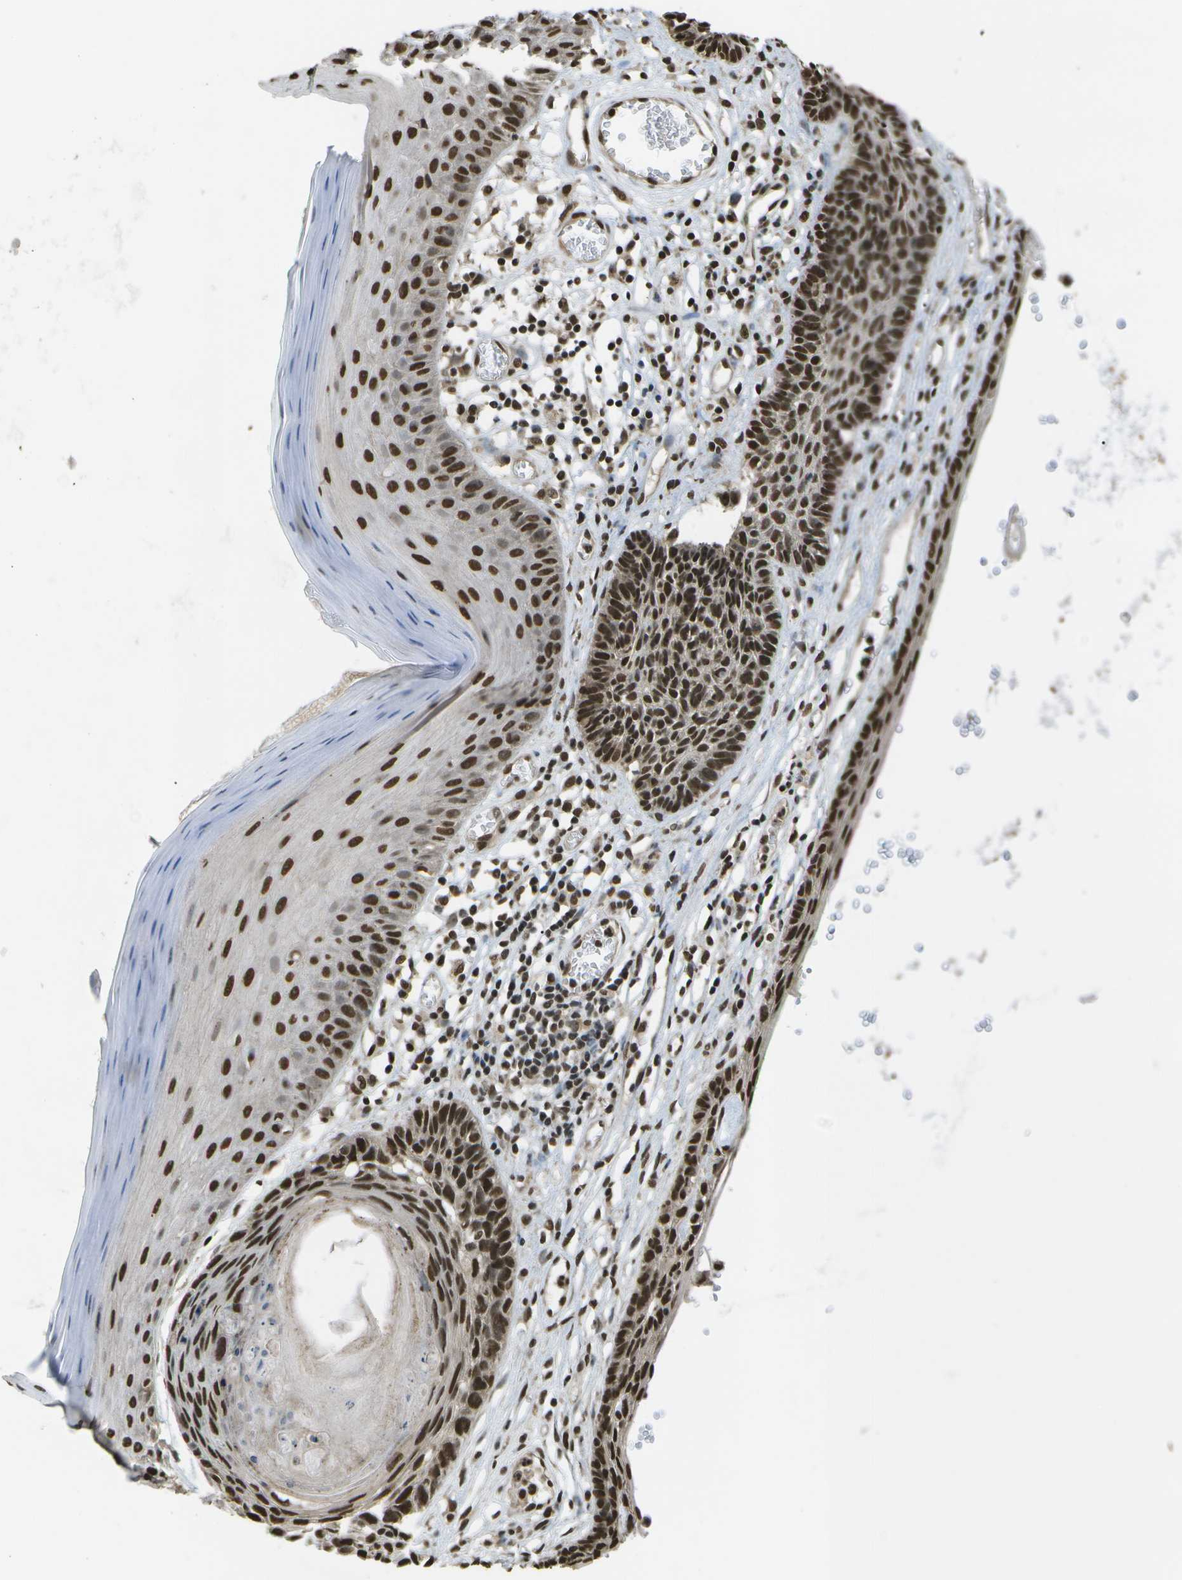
{"staining": {"intensity": "strong", "quantity": ">75%", "location": "nuclear"}, "tissue": "skin cancer", "cell_type": "Tumor cells", "image_type": "cancer", "snomed": [{"axis": "morphology", "description": "Basal cell carcinoma"}, {"axis": "topography", "description": "Skin"}], "caption": "There is high levels of strong nuclear expression in tumor cells of skin cancer, as demonstrated by immunohistochemical staining (brown color).", "gene": "SPEN", "patient": {"sex": "male", "age": 67}}